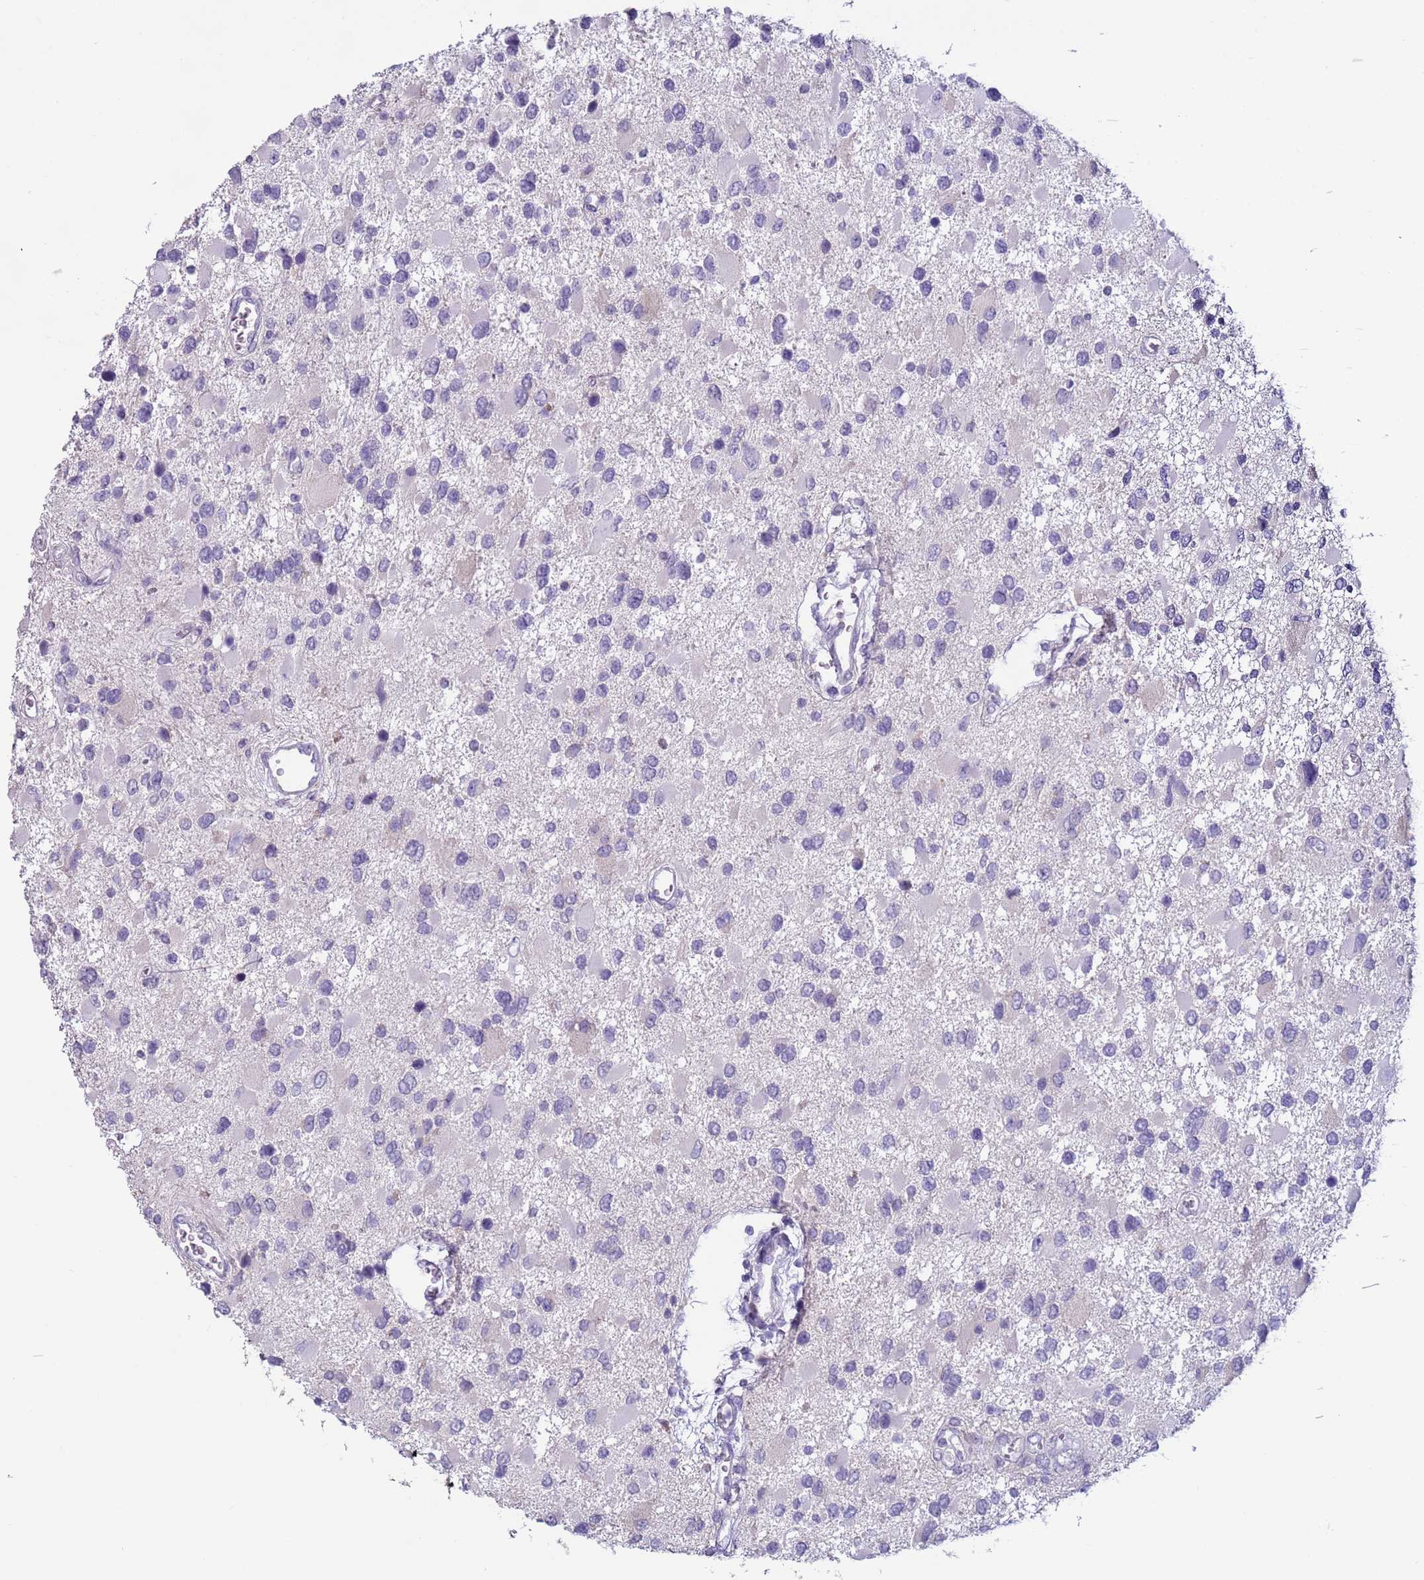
{"staining": {"intensity": "negative", "quantity": "none", "location": "none"}, "tissue": "glioma", "cell_type": "Tumor cells", "image_type": "cancer", "snomed": [{"axis": "morphology", "description": "Glioma, malignant, High grade"}, {"axis": "topography", "description": "Brain"}], "caption": "This is an immunohistochemistry (IHC) micrograph of glioma. There is no expression in tumor cells.", "gene": "NPAP1", "patient": {"sex": "male", "age": 53}}